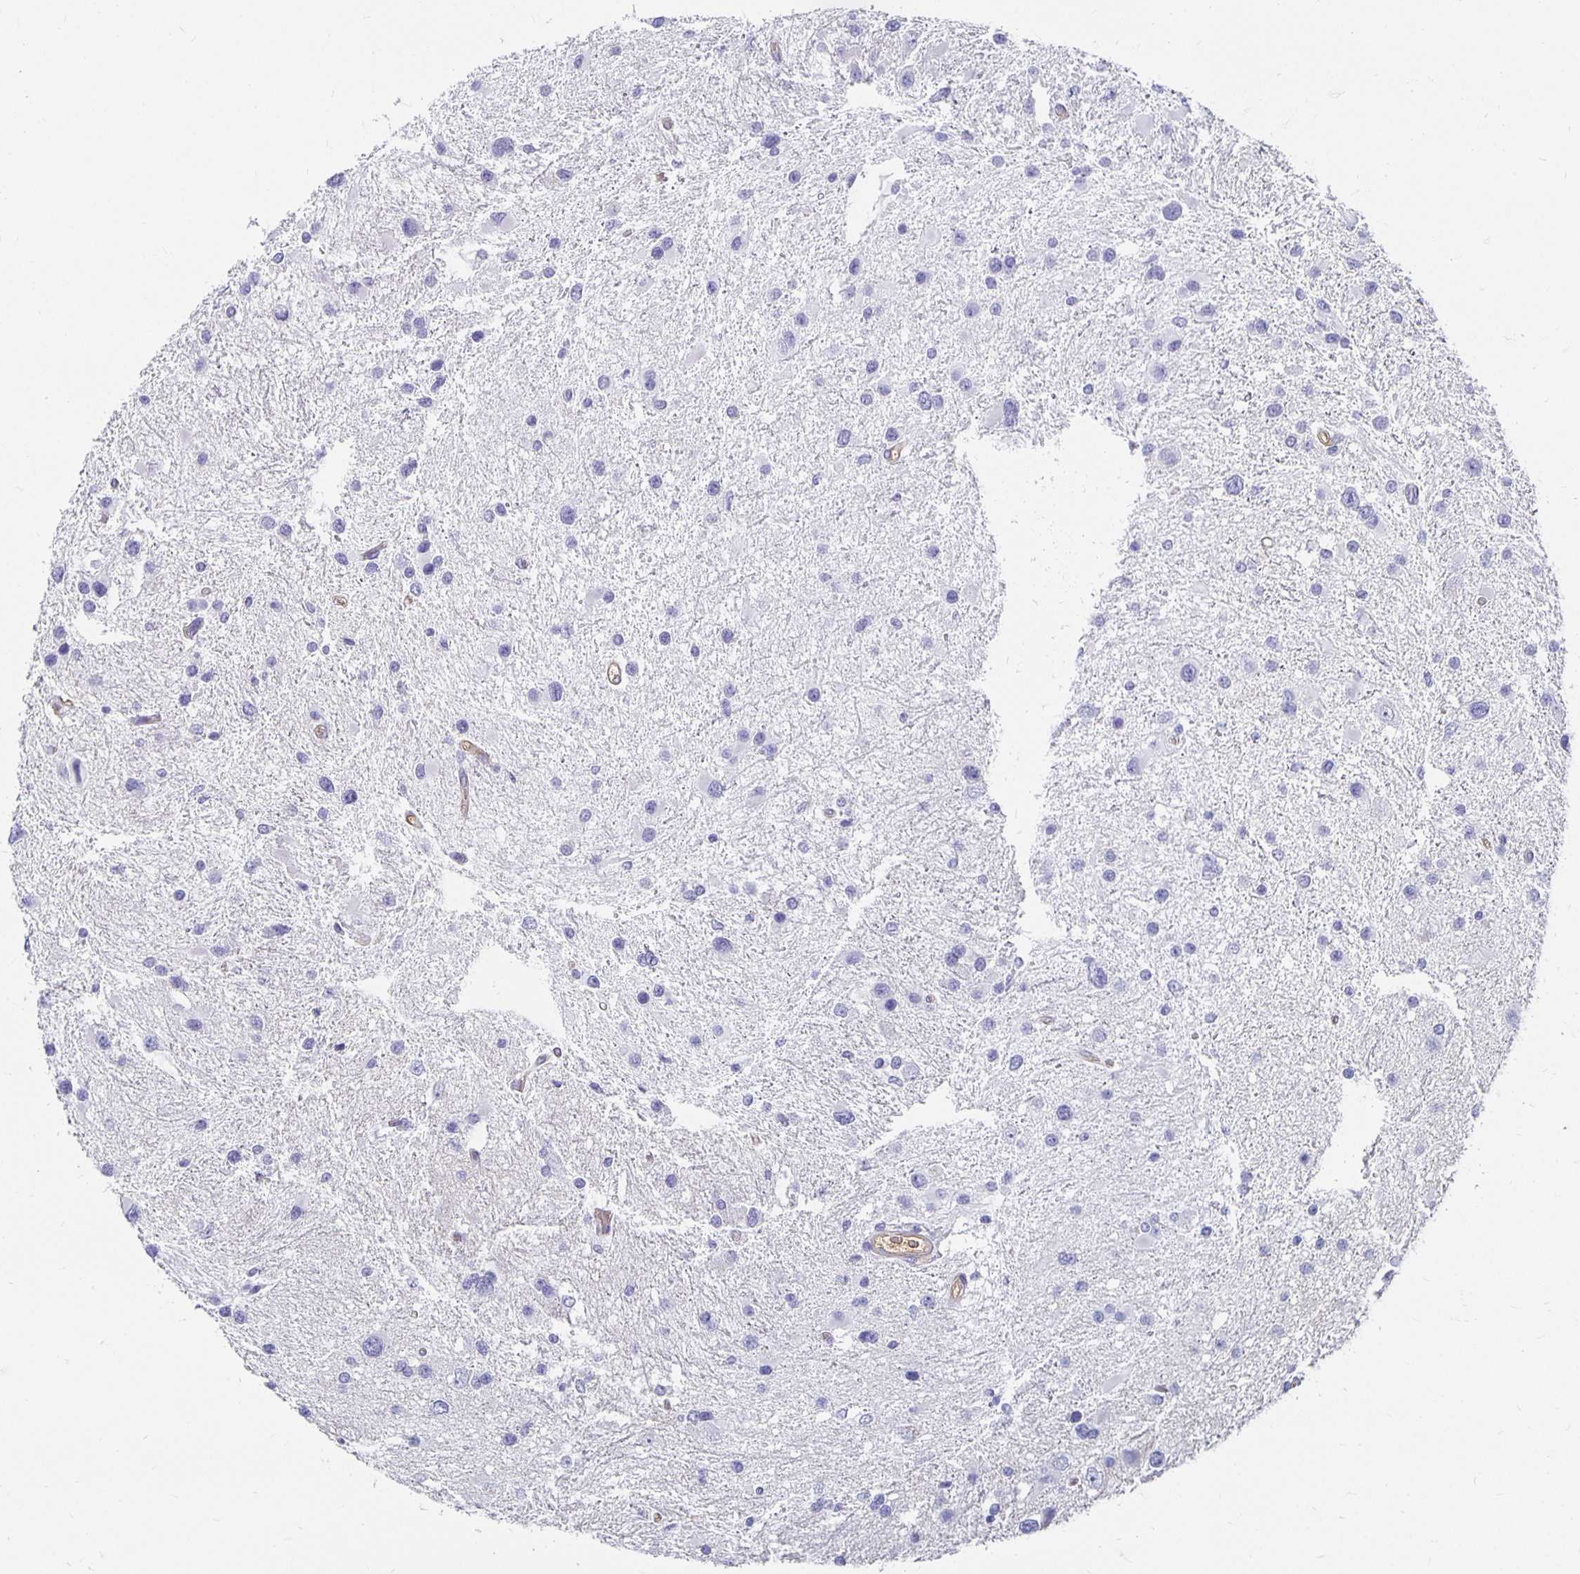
{"staining": {"intensity": "negative", "quantity": "none", "location": "none"}, "tissue": "glioma", "cell_type": "Tumor cells", "image_type": "cancer", "snomed": [{"axis": "morphology", "description": "Glioma, malignant, Low grade"}, {"axis": "topography", "description": "Brain"}], "caption": "High magnification brightfield microscopy of glioma stained with DAB (3,3'-diaminobenzidine) (brown) and counterstained with hematoxylin (blue): tumor cells show no significant expression. Brightfield microscopy of immunohistochemistry stained with DAB (3,3'-diaminobenzidine) (brown) and hematoxylin (blue), captured at high magnification.", "gene": "APOB", "patient": {"sex": "female", "age": 32}}